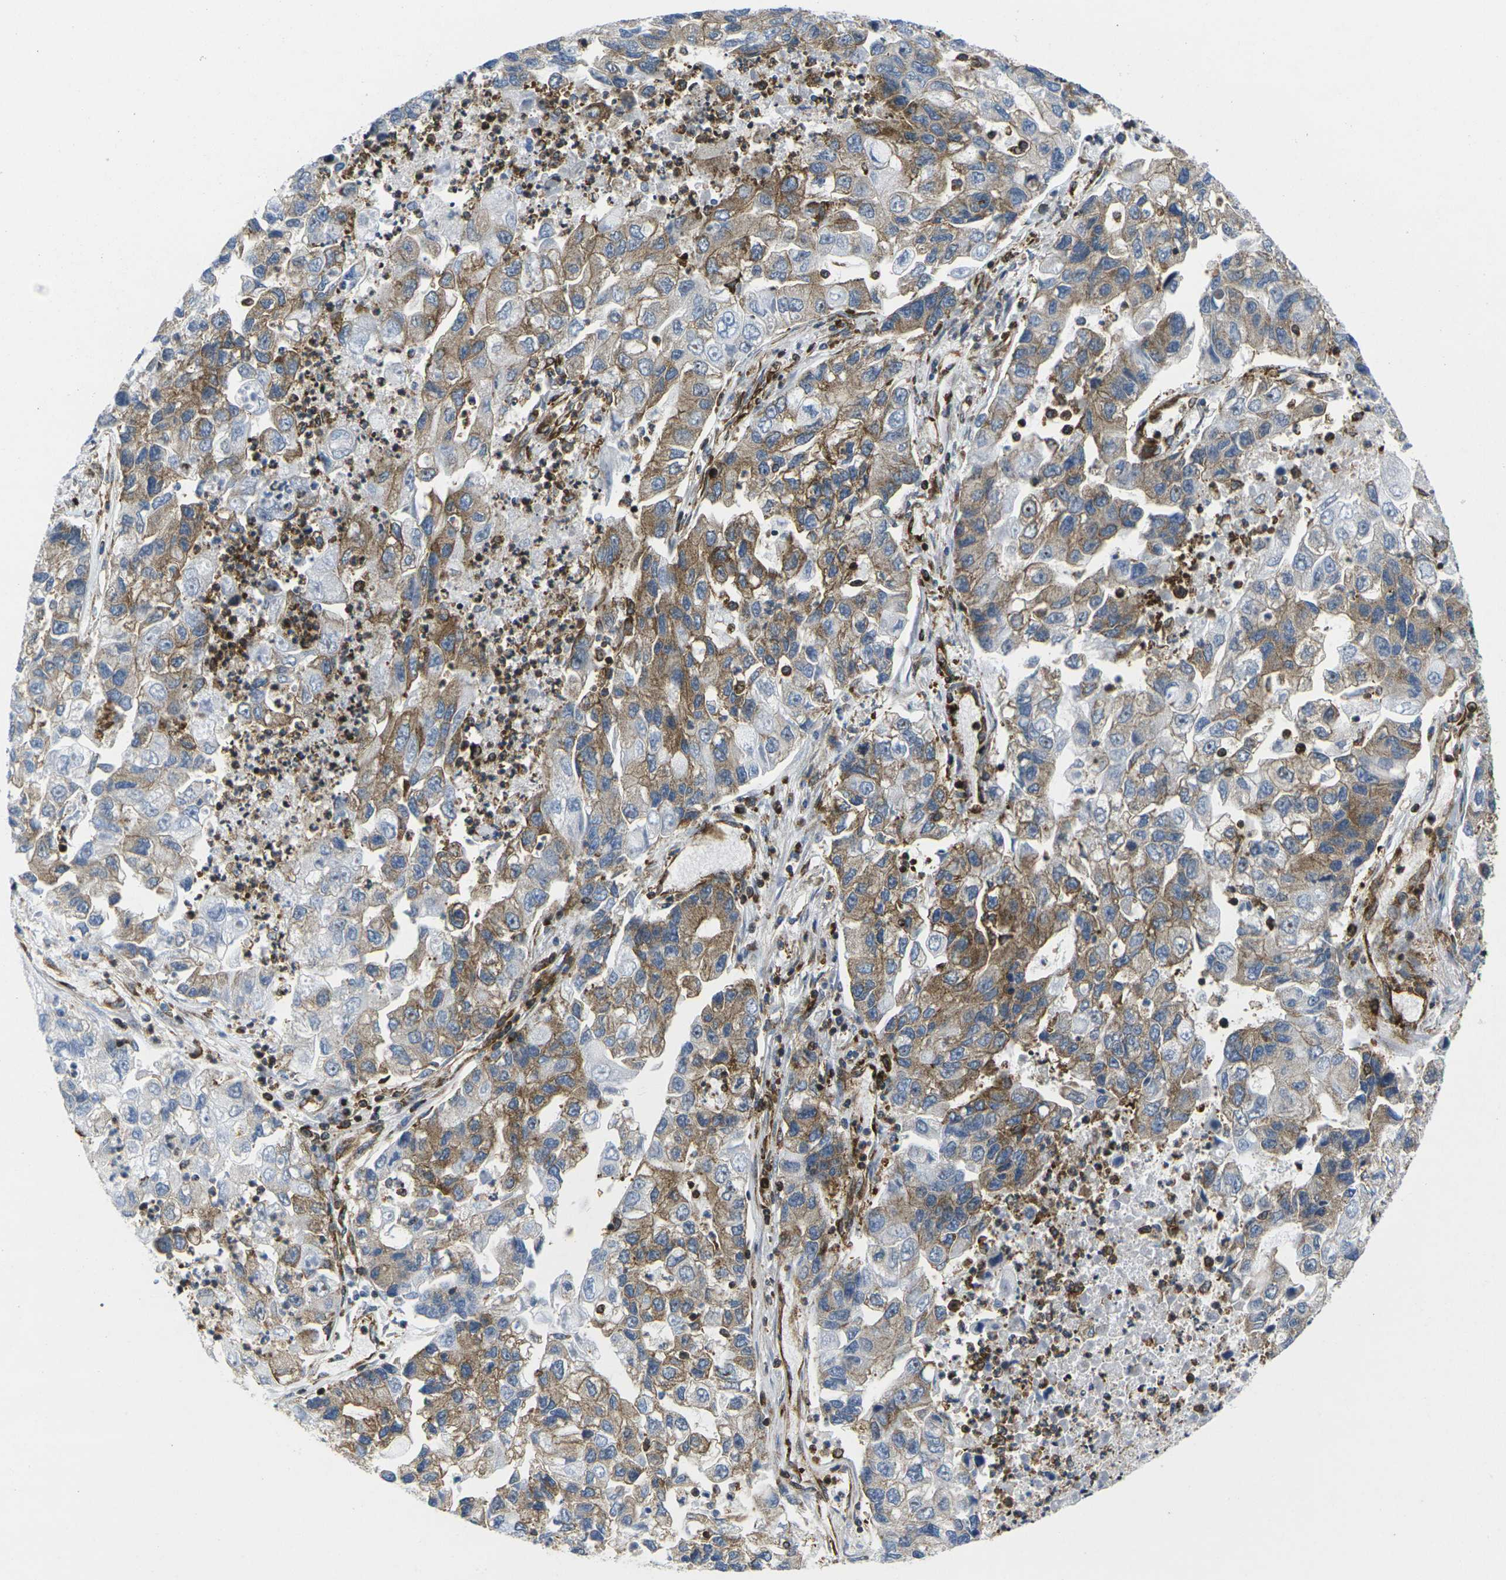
{"staining": {"intensity": "moderate", "quantity": ">75%", "location": "cytoplasmic/membranous"}, "tissue": "lung cancer", "cell_type": "Tumor cells", "image_type": "cancer", "snomed": [{"axis": "morphology", "description": "Adenocarcinoma, NOS"}, {"axis": "topography", "description": "Lung"}], "caption": "Human lung adenocarcinoma stained with a brown dye shows moderate cytoplasmic/membranous positive expression in approximately >75% of tumor cells.", "gene": "IQGAP1", "patient": {"sex": "female", "age": 51}}